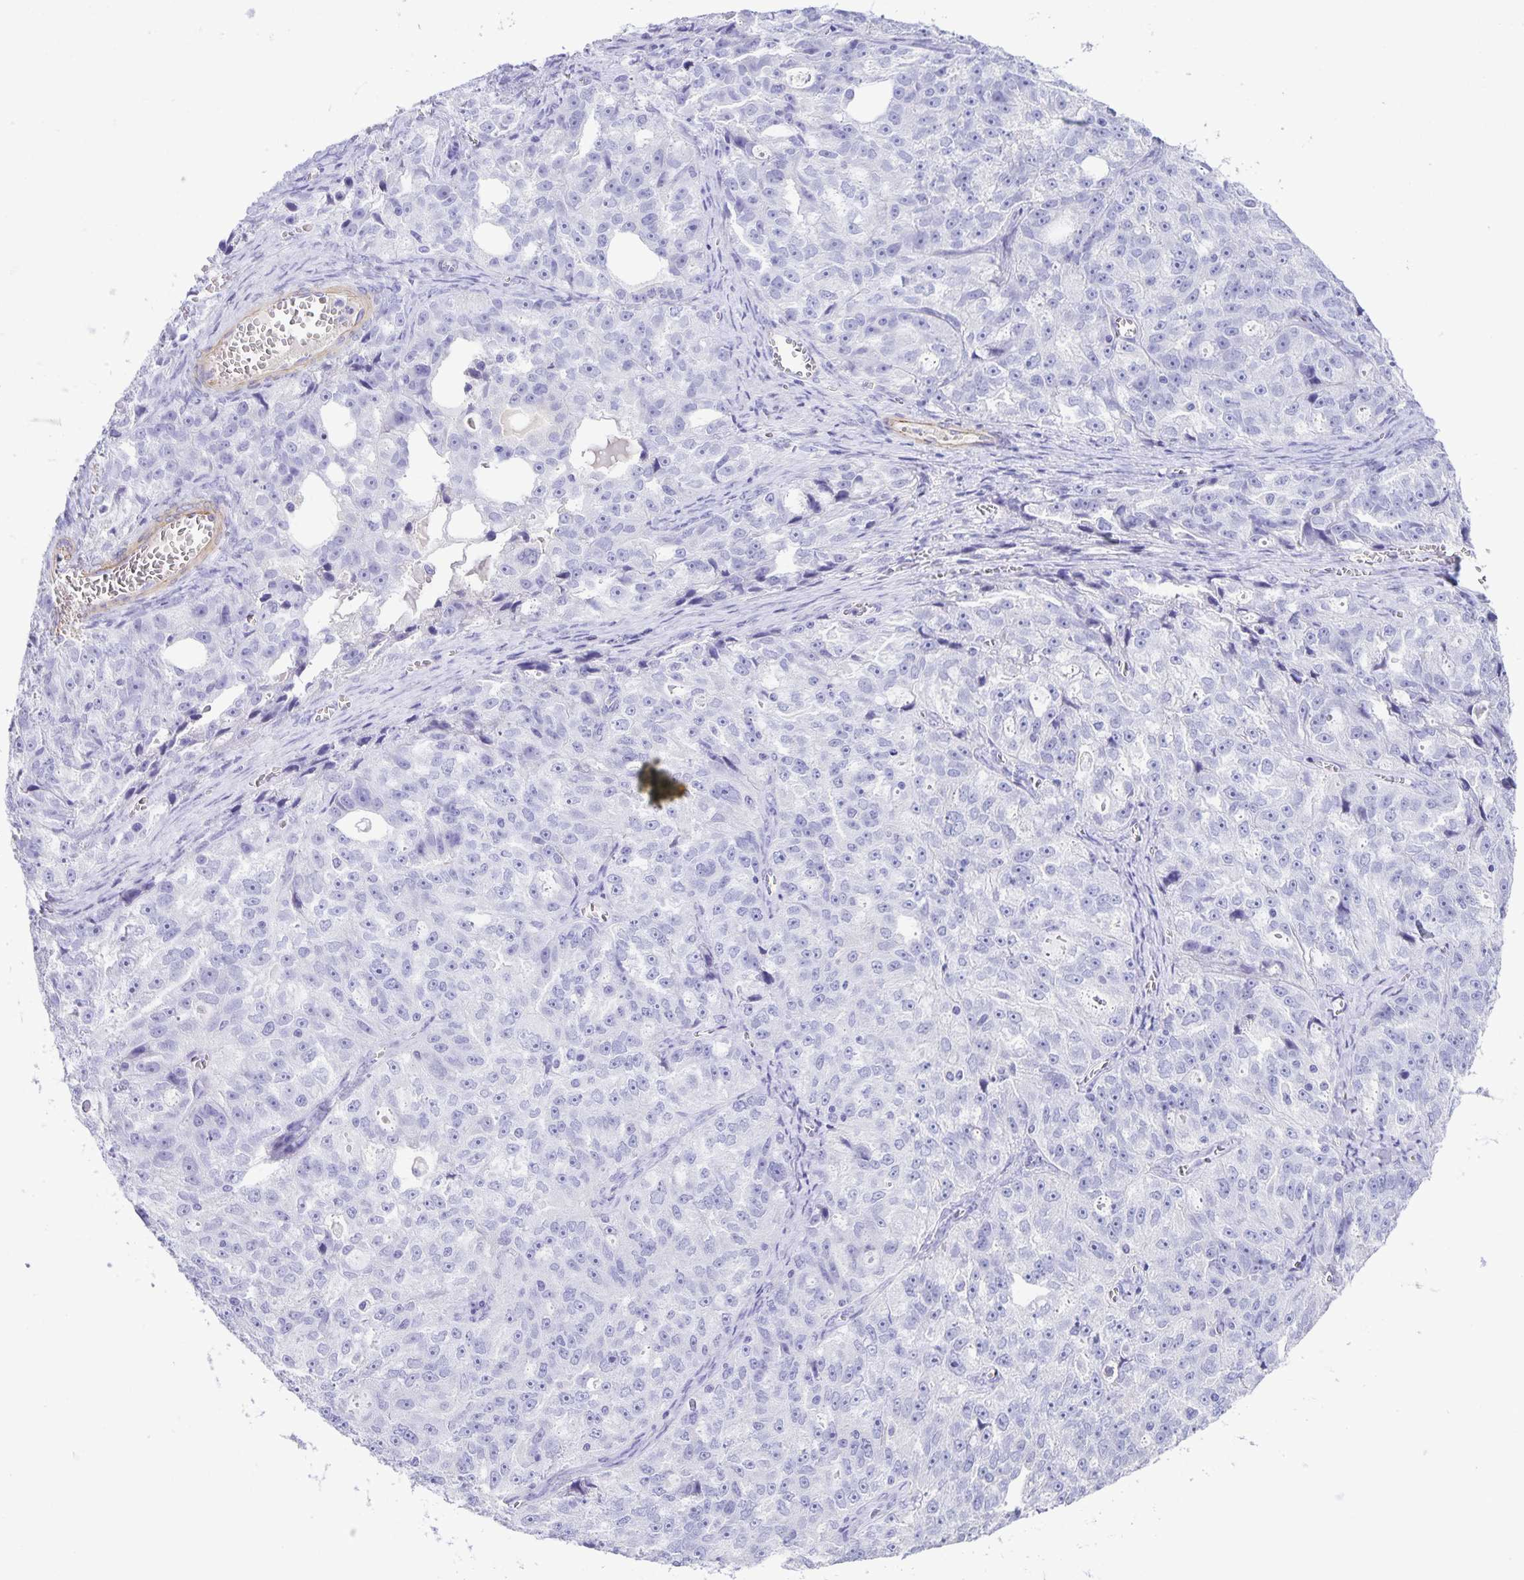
{"staining": {"intensity": "negative", "quantity": "none", "location": "none"}, "tissue": "ovarian cancer", "cell_type": "Tumor cells", "image_type": "cancer", "snomed": [{"axis": "morphology", "description": "Cystadenocarcinoma, serous, NOS"}, {"axis": "topography", "description": "Ovary"}], "caption": "This is an immunohistochemistry image of serous cystadenocarcinoma (ovarian). There is no positivity in tumor cells.", "gene": "UBQLN3", "patient": {"sex": "female", "age": 51}}